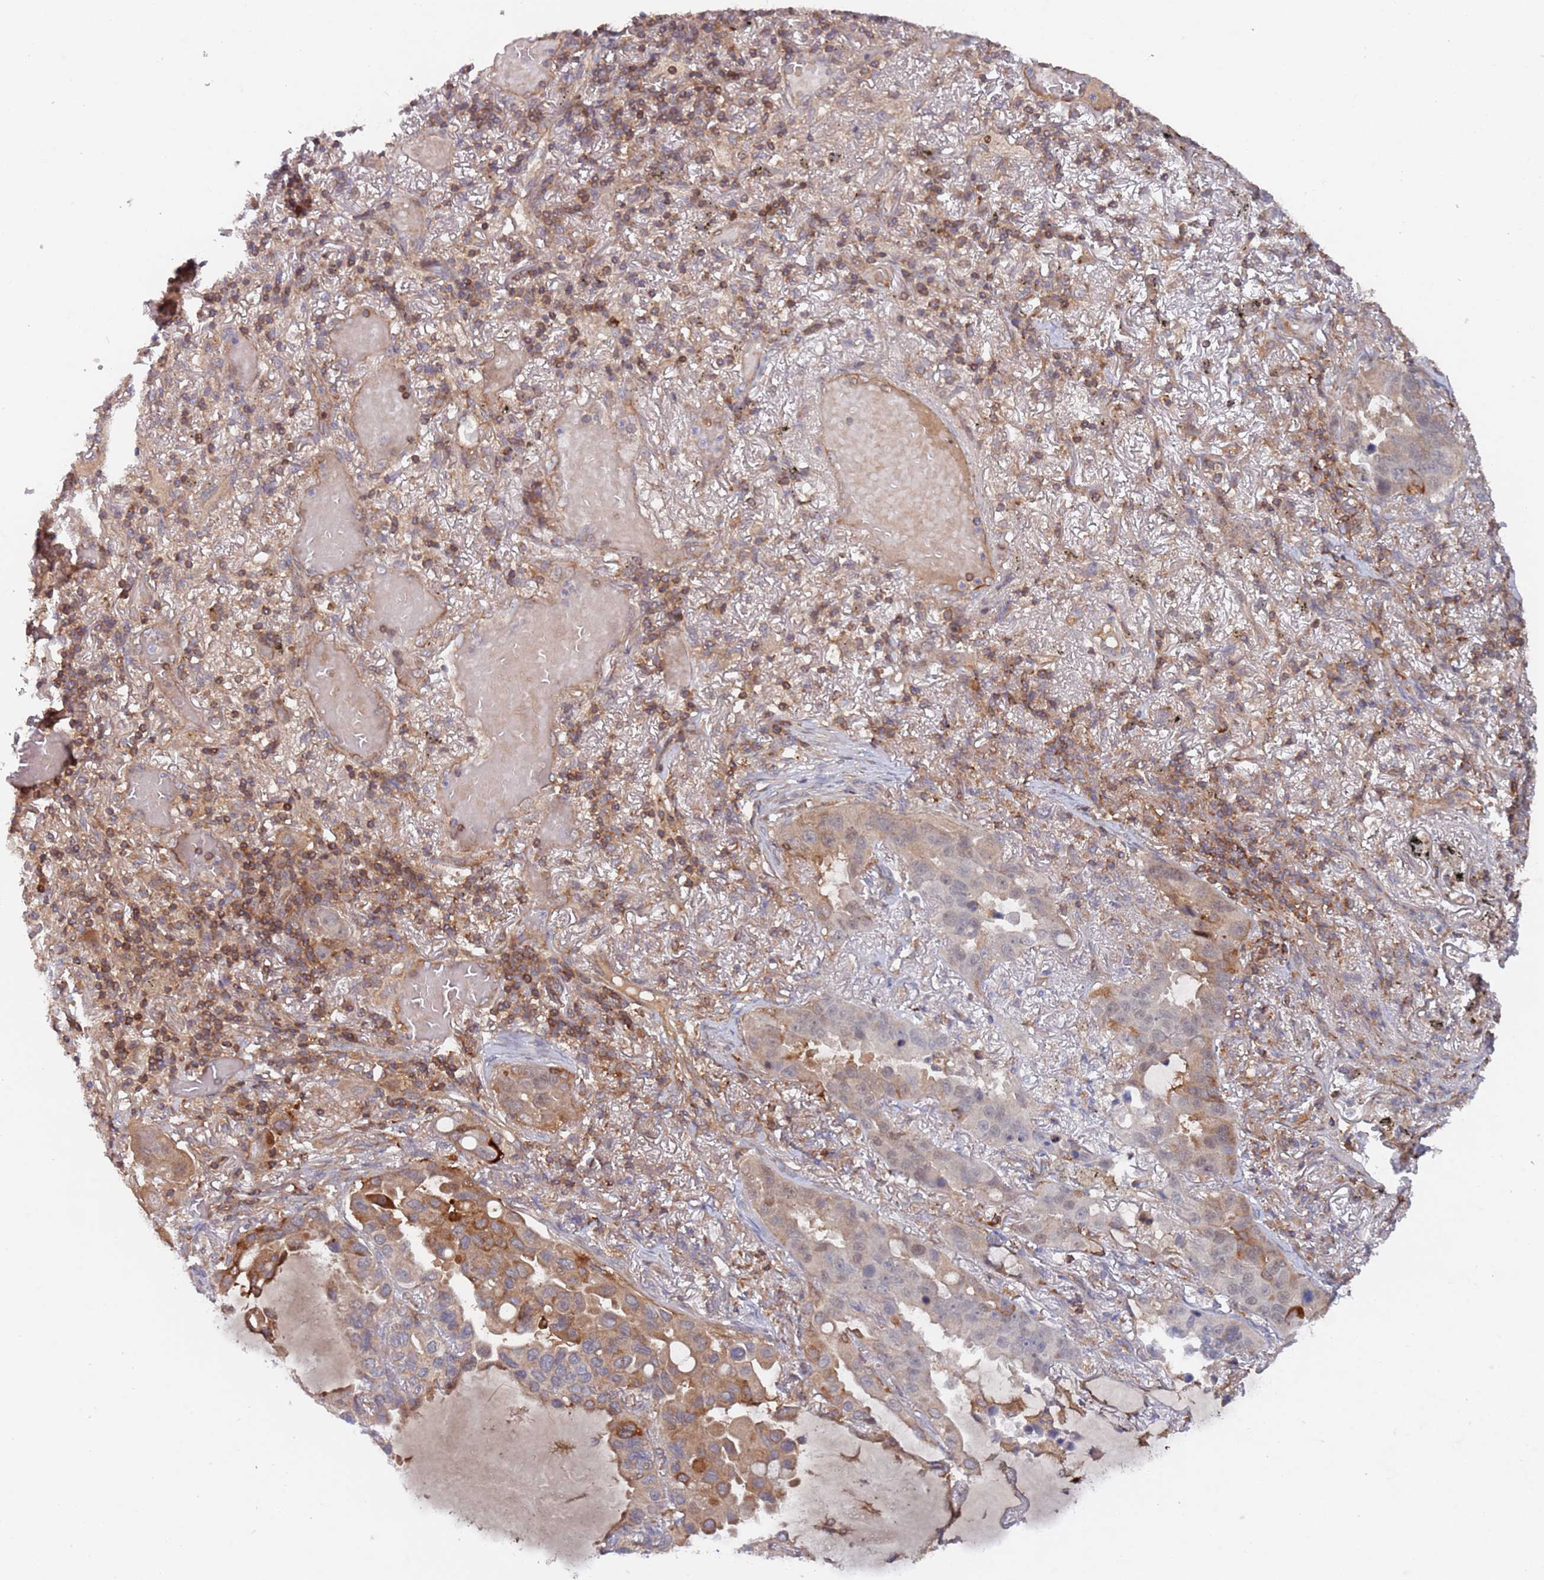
{"staining": {"intensity": "moderate", "quantity": "<25%", "location": "cytoplasmic/membranous"}, "tissue": "lung cancer", "cell_type": "Tumor cells", "image_type": "cancer", "snomed": [{"axis": "morphology", "description": "Adenocarcinoma, NOS"}, {"axis": "topography", "description": "Lung"}], "caption": "Moderate cytoplasmic/membranous expression is seen in approximately <25% of tumor cells in lung adenocarcinoma. The staining was performed using DAB (3,3'-diaminobenzidine), with brown indicating positive protein expression. Nuclei are stained blue with hematoxylin.", "gene": "DDX60", "patient": {"sex": "male", "age": 64}}